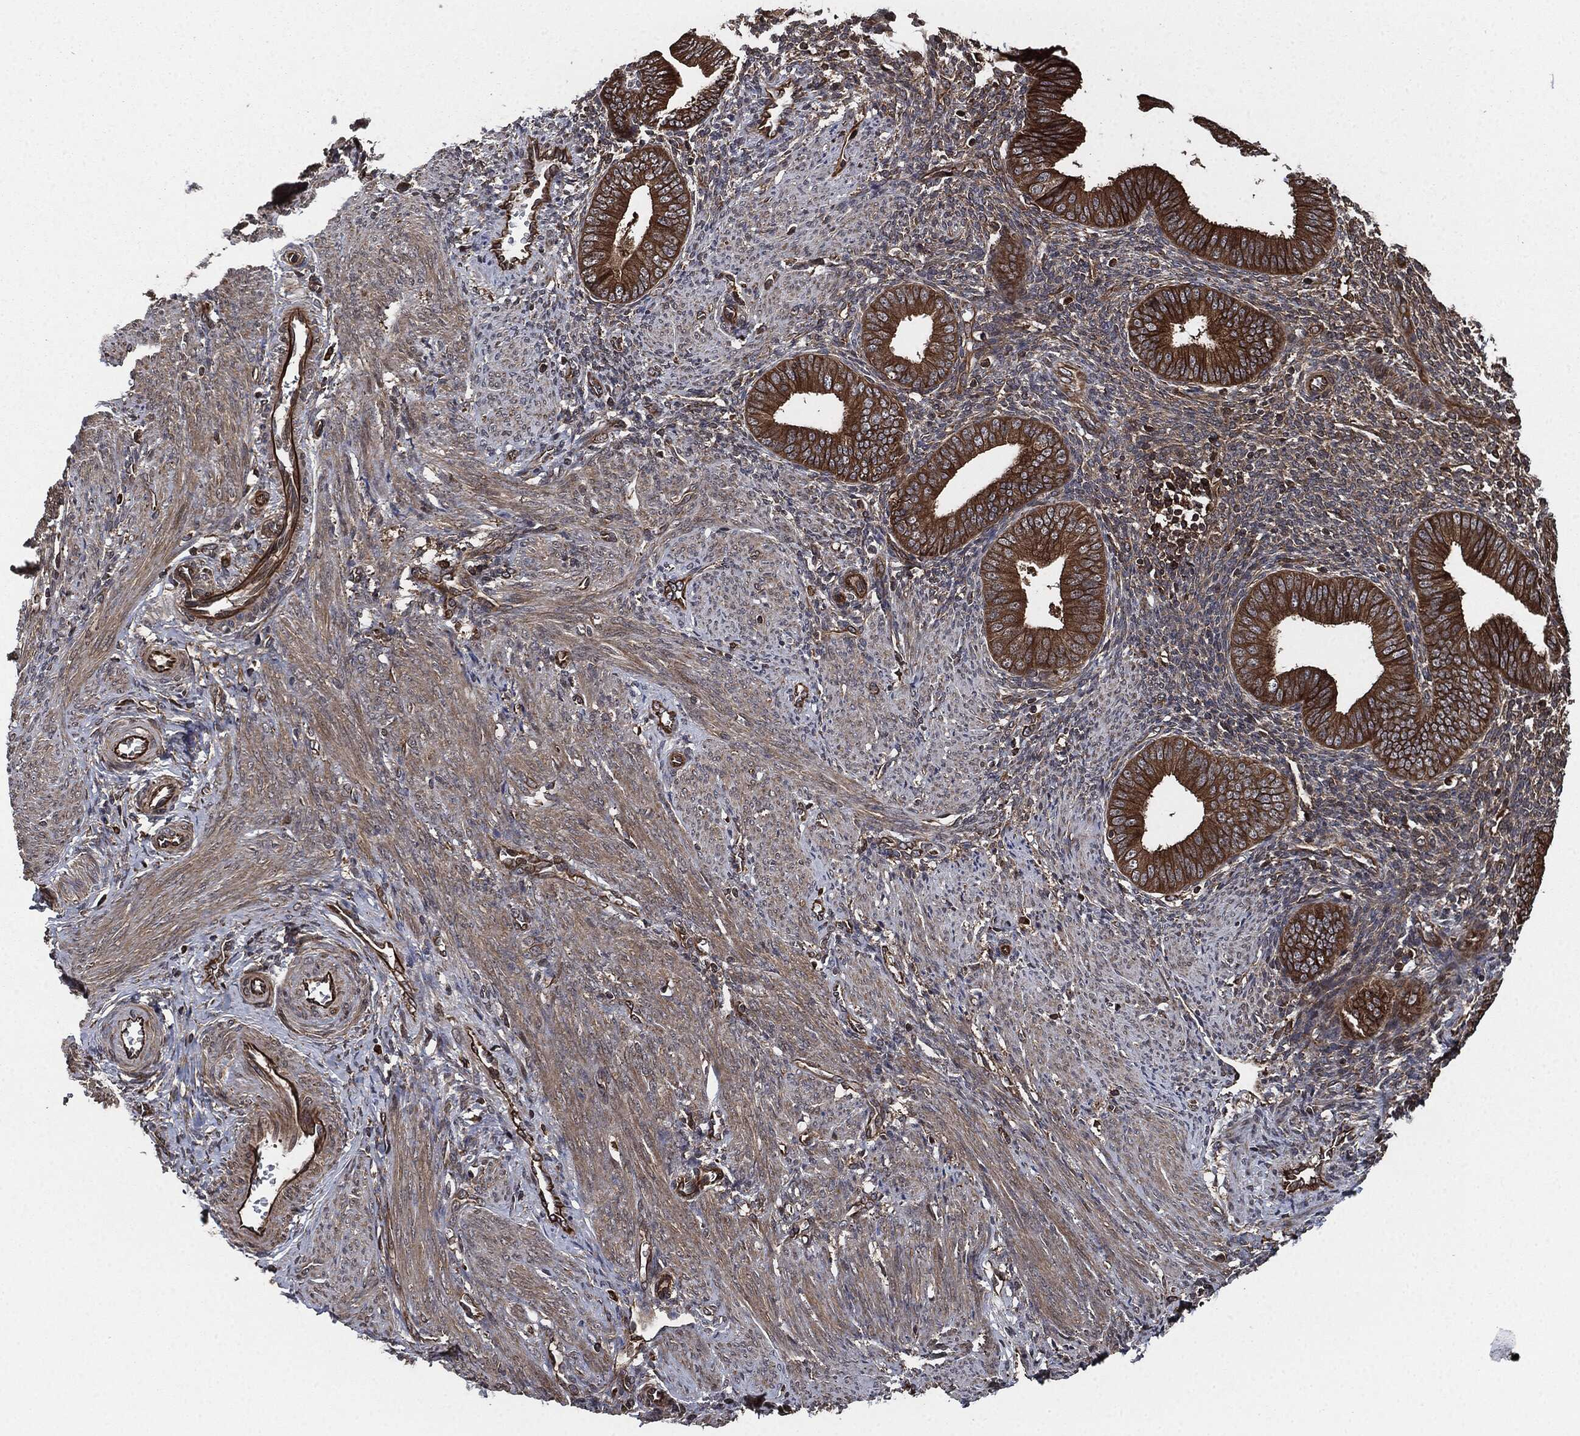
{"staining": {"intensity": "moderate", "quantity": "25%-75%", "location": "cytoplasmic/membranous"}, "tissue": "endometrium", "cell_type": "Cells in endometrial stroma", "image_type": "normal", "snomed": [{"axis": "morphology", "description": "Normal tissue, NOS"}, {"axis": "topography", "description": "Endometrium"}], "caption": "Immunohistochemical staining of unremarkable human endometrium displays medium levels of moderate cytoplasmic/membranous expression in about 25%-75% of cells in endometrial stroma.", "gene": "RAP1GDS1", "patient": {"sex": "female", "age": 39}}